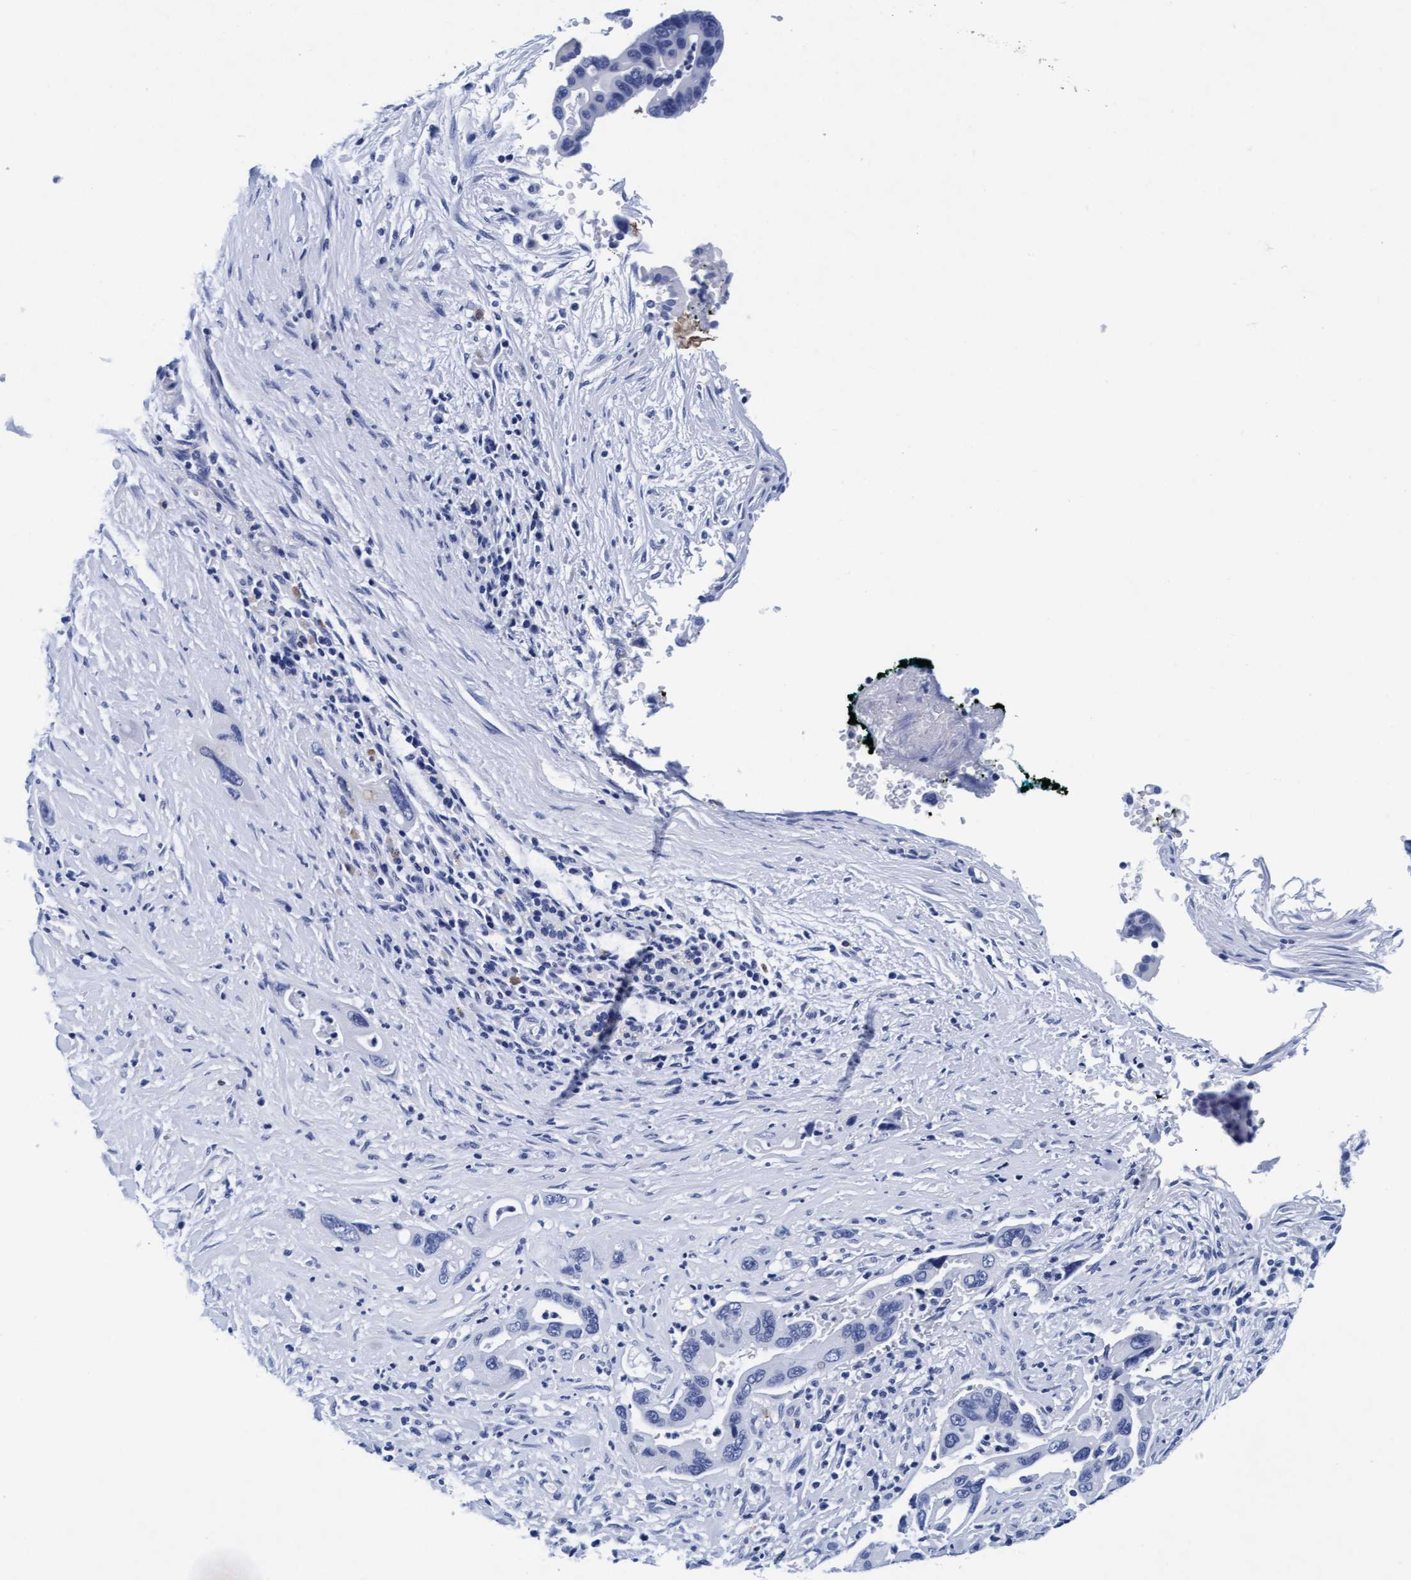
{"staining": {"intensity": "negative", "quantity": "none", "location": "none"}, "tissue": "pancreatic cancer", "cell_type": "Tumor cells", "image_type": "cancer", "snomed": [{"axis": "morphology", "description": "Adenocarcinoma, NOS"}, {"axis": "topography", "description": "Pancreas"}], "caption": "This is an immunohistochemistry photomicrograph of human pancreatic cancer (adenocarcinoma). There is no positivity in tumor cells.", "gene": "ARSG", "patient": {"sex": "female", "age": 70}}